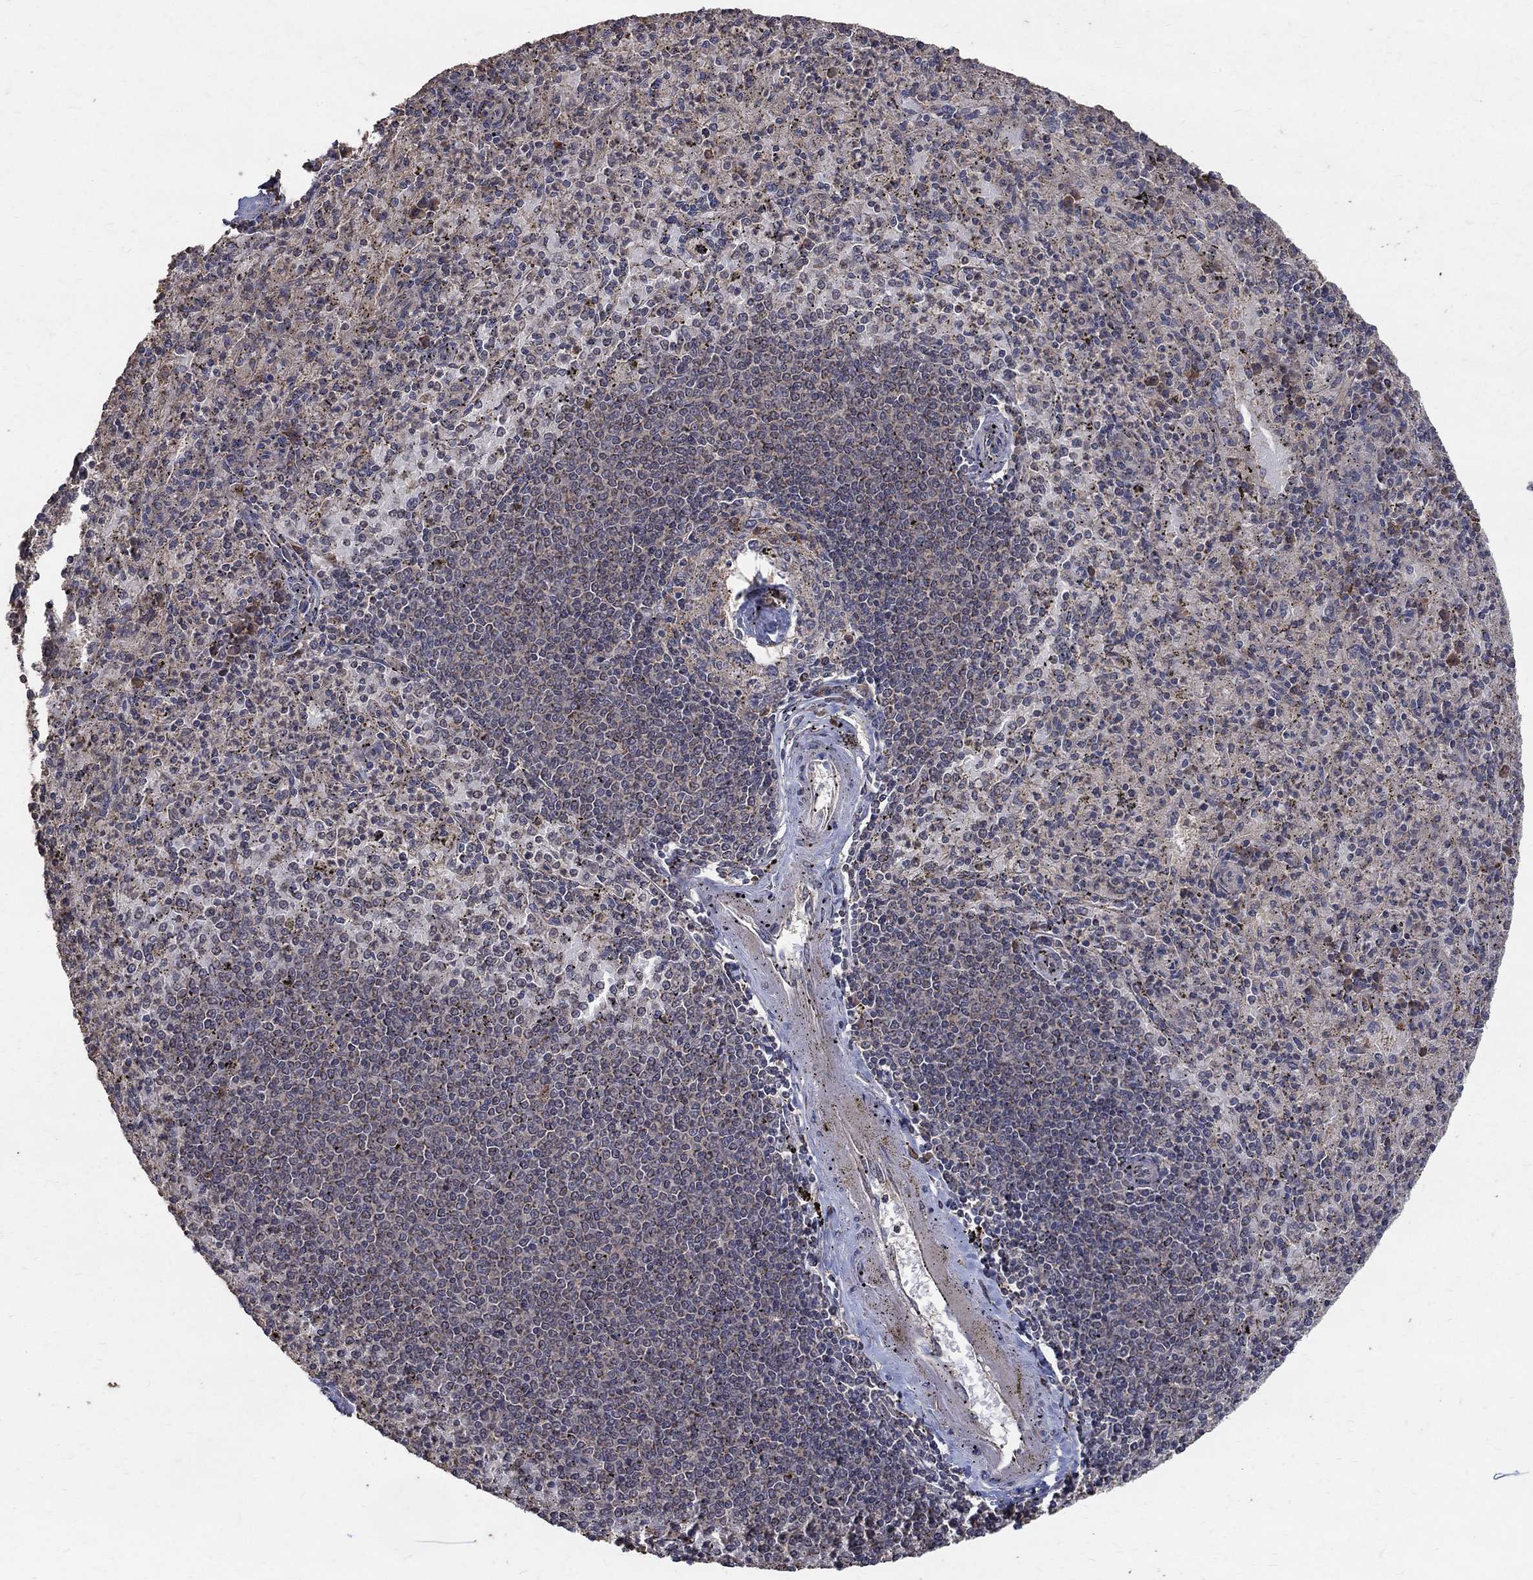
{"staining": {"intensity": "moderate", "quantity": "<25%", "location": "cytoplasmic/membranous"}, "tissue": "spleen", "cell_type": "Cells in red pulp", "image_type": "normal", "snomed": [{"axis": "morphology", "description": "Normal tissue, NOS"}, {"axis": "topography", "description": "Spleen"}], "caption": "IHC (DAB (3,3'-diaminobenzidine)) staining of normal spleen exhibits moderate cytoplasmic/membranous protein positivity in approximately <25% of cells in red pulp.", "gene": "C17orf75", "patient": {"sex": "male", "age": 60}}